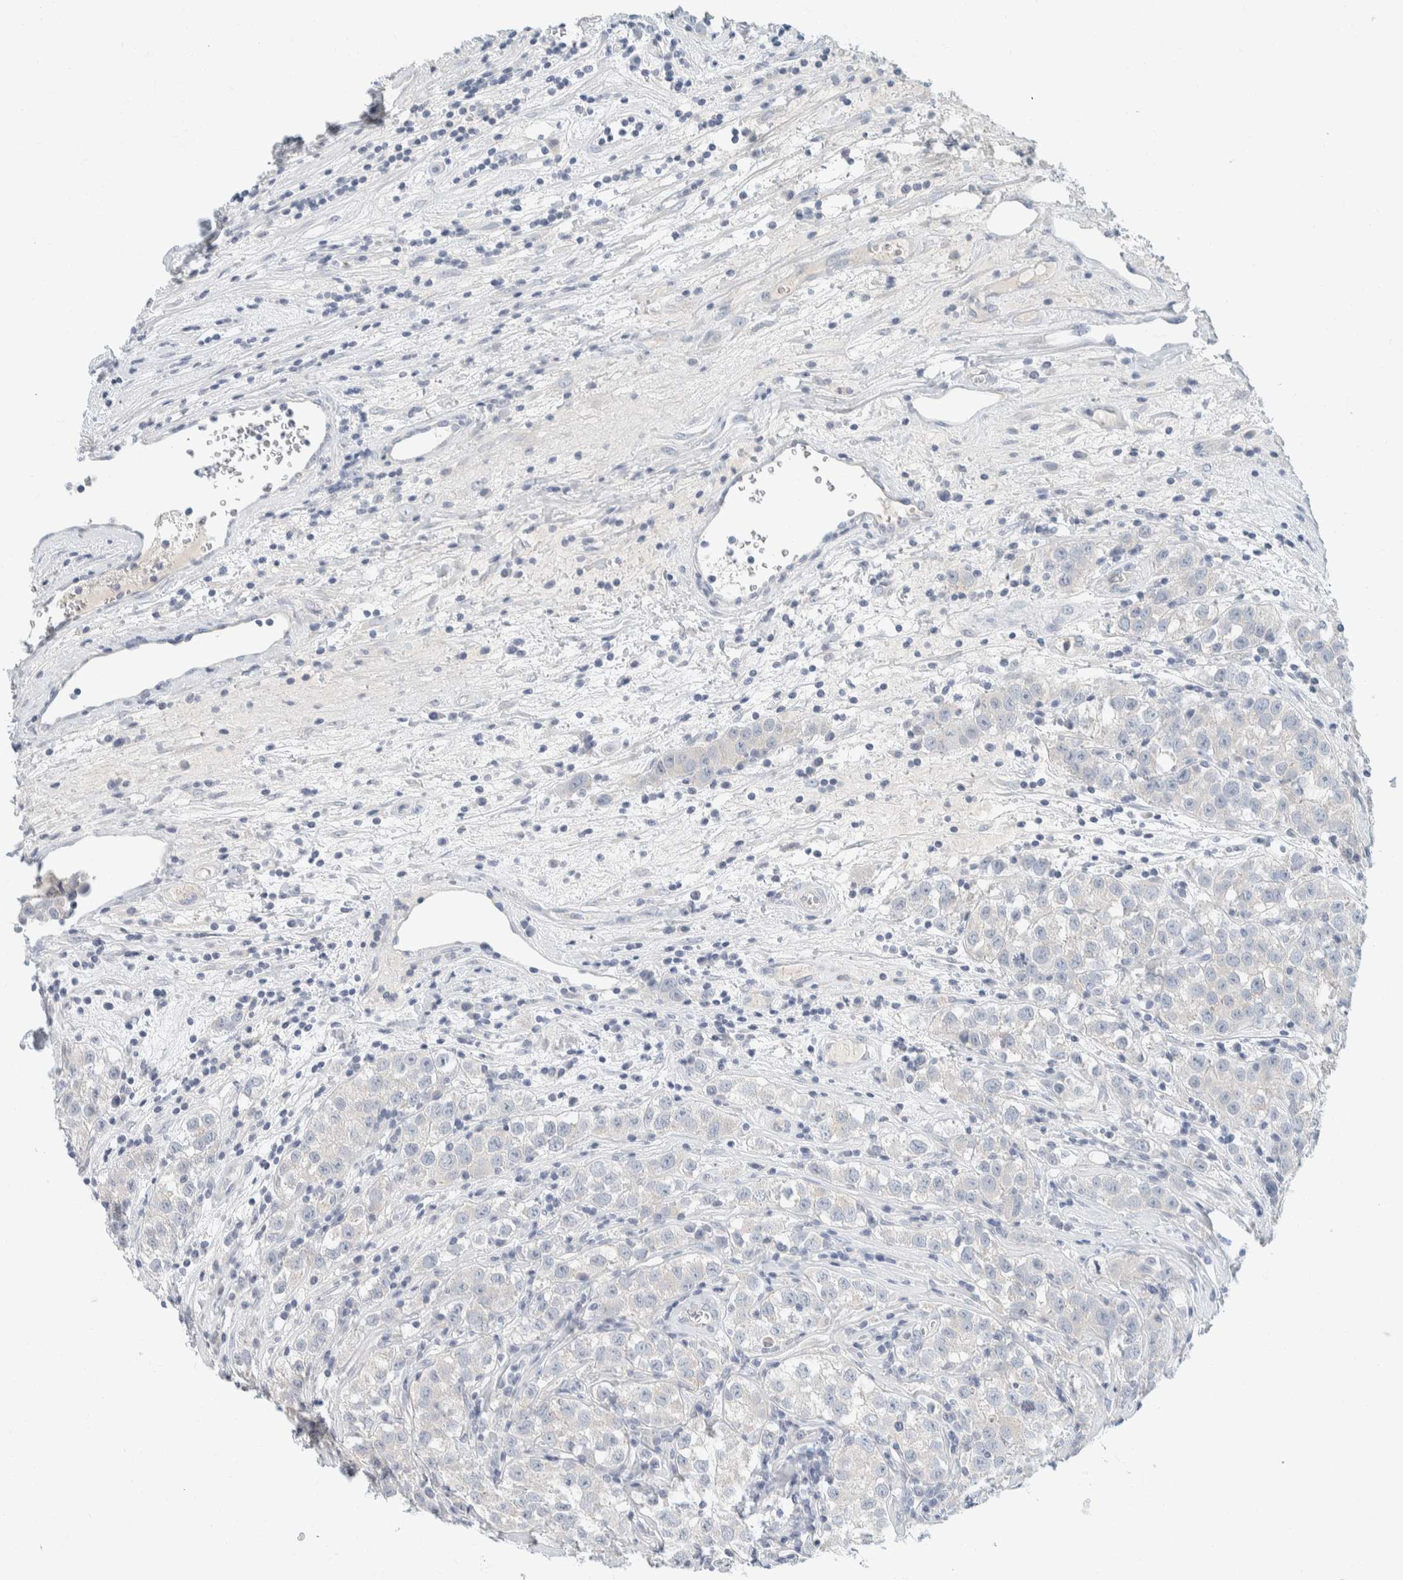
{"staining": {"intensity": "negative", "quantity": "none", "location": "none"}, "tissue": "testis cancer", "cell_type": "Tumor cells", "image_type": "cancer", "snomed": [{"axis": "morphology", "description": "Seminoma, NOS"}, {"axis": "morphology", "description": "Carcinoma, Embryonal, NOS"}, {"axis": "topography", "description": "Testis"}], "caption": "DAB immunohistochemical staining of human testis cancer (seminoma) demonstrates no significant positivity in tumor cells.", "gene": "ALOX12B", "patient": {"sex": "male", "age": 43}}